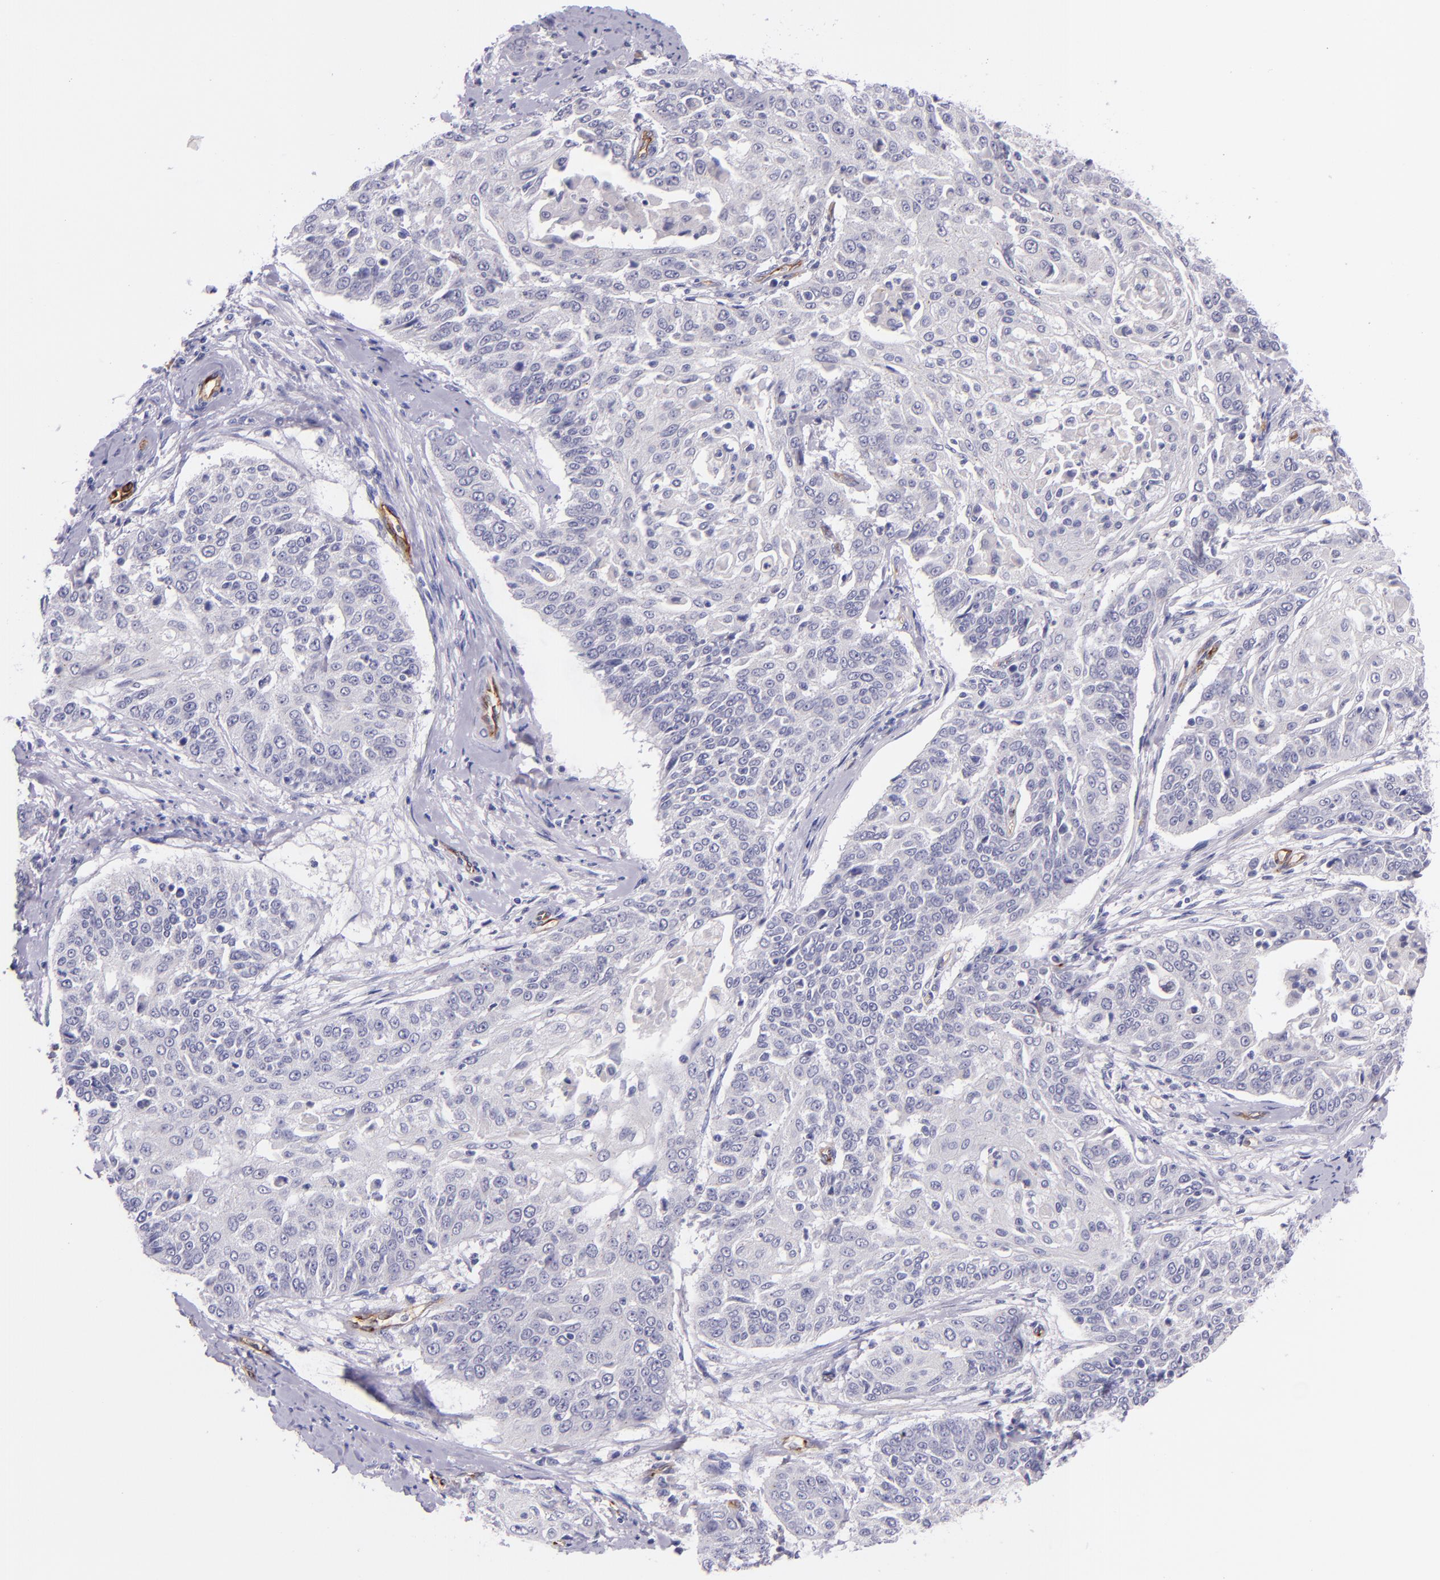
{"staining": {"intensity": "negative", "quantity": "none", "location": "none"}, "tissue": "cervical cancer", "cell_type": "Tumor cells", "image_type": "cancer", "snomed": [{"axis": "morphology", "description": "Squamous cell carcinoma, NOS"}, {"axis": "topography", "description": "Cervix"}], "caption": "Squamous cell carcinoma (cervical) stained for a protein using immunohistochemistry (IHC) demonstrates no staining tumor cells.", "gene": "NOS3", "patient": {"sex": "female", "age": 64}}